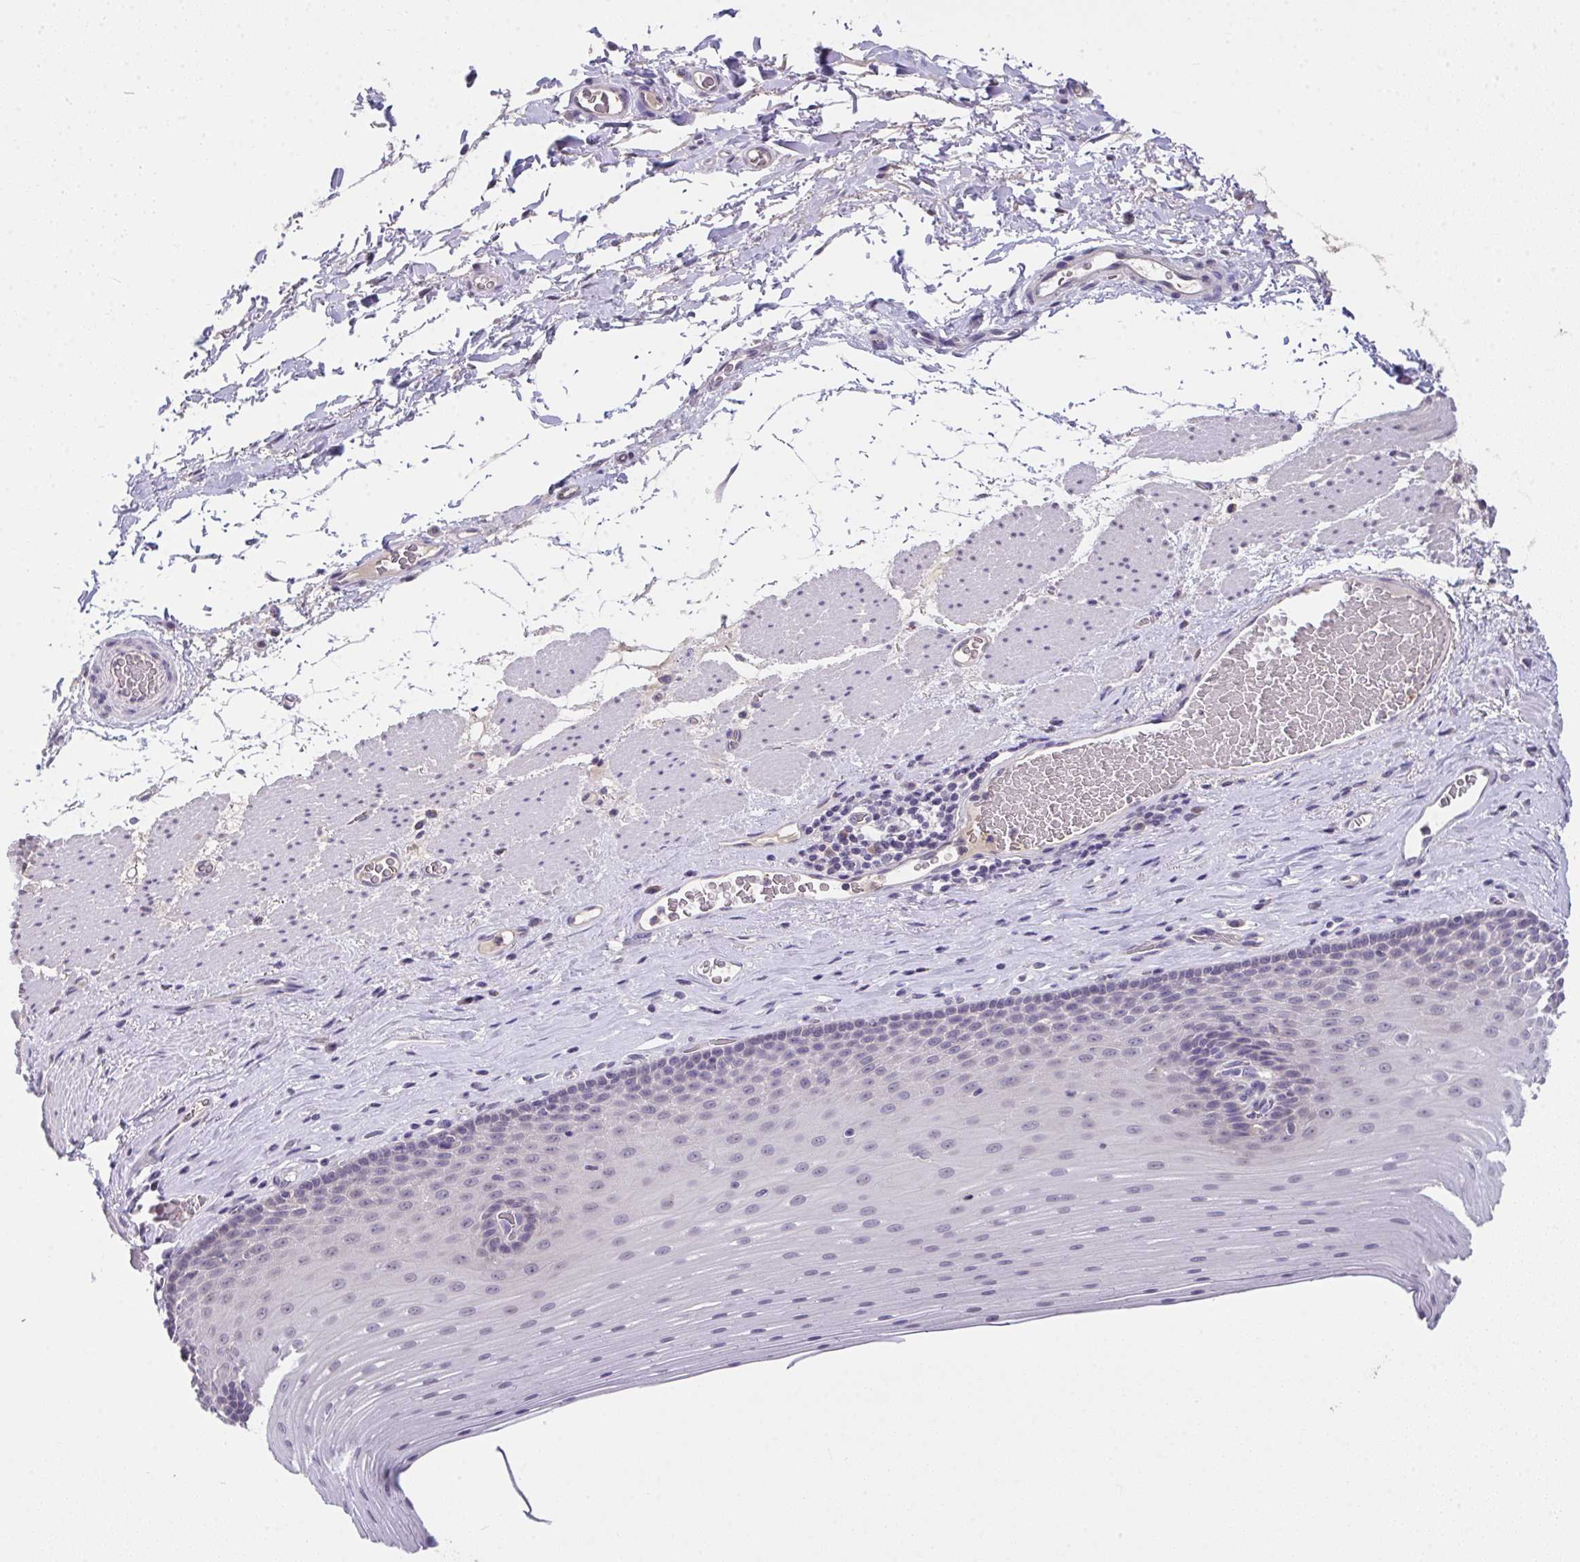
{"staining": {"intensity": "negative", "quantity": "none", "location": "none"}, "tissue": "esophagus", "cell_type": "Squamous epithelial cells", "image_type": "normal", "snomed": [{"axis": "morphology", "description": "Normal tissue, NOS"}, {"axis": "topography", "description": "Esophagus"}], "caption": "A high-resolution histopathology image shows IHC staining of benign esophagus, which displays no significant staining in squamous epithelial cells.", "gene": "GLTPD2", "patient": {"sex": "male", "age": 62}}